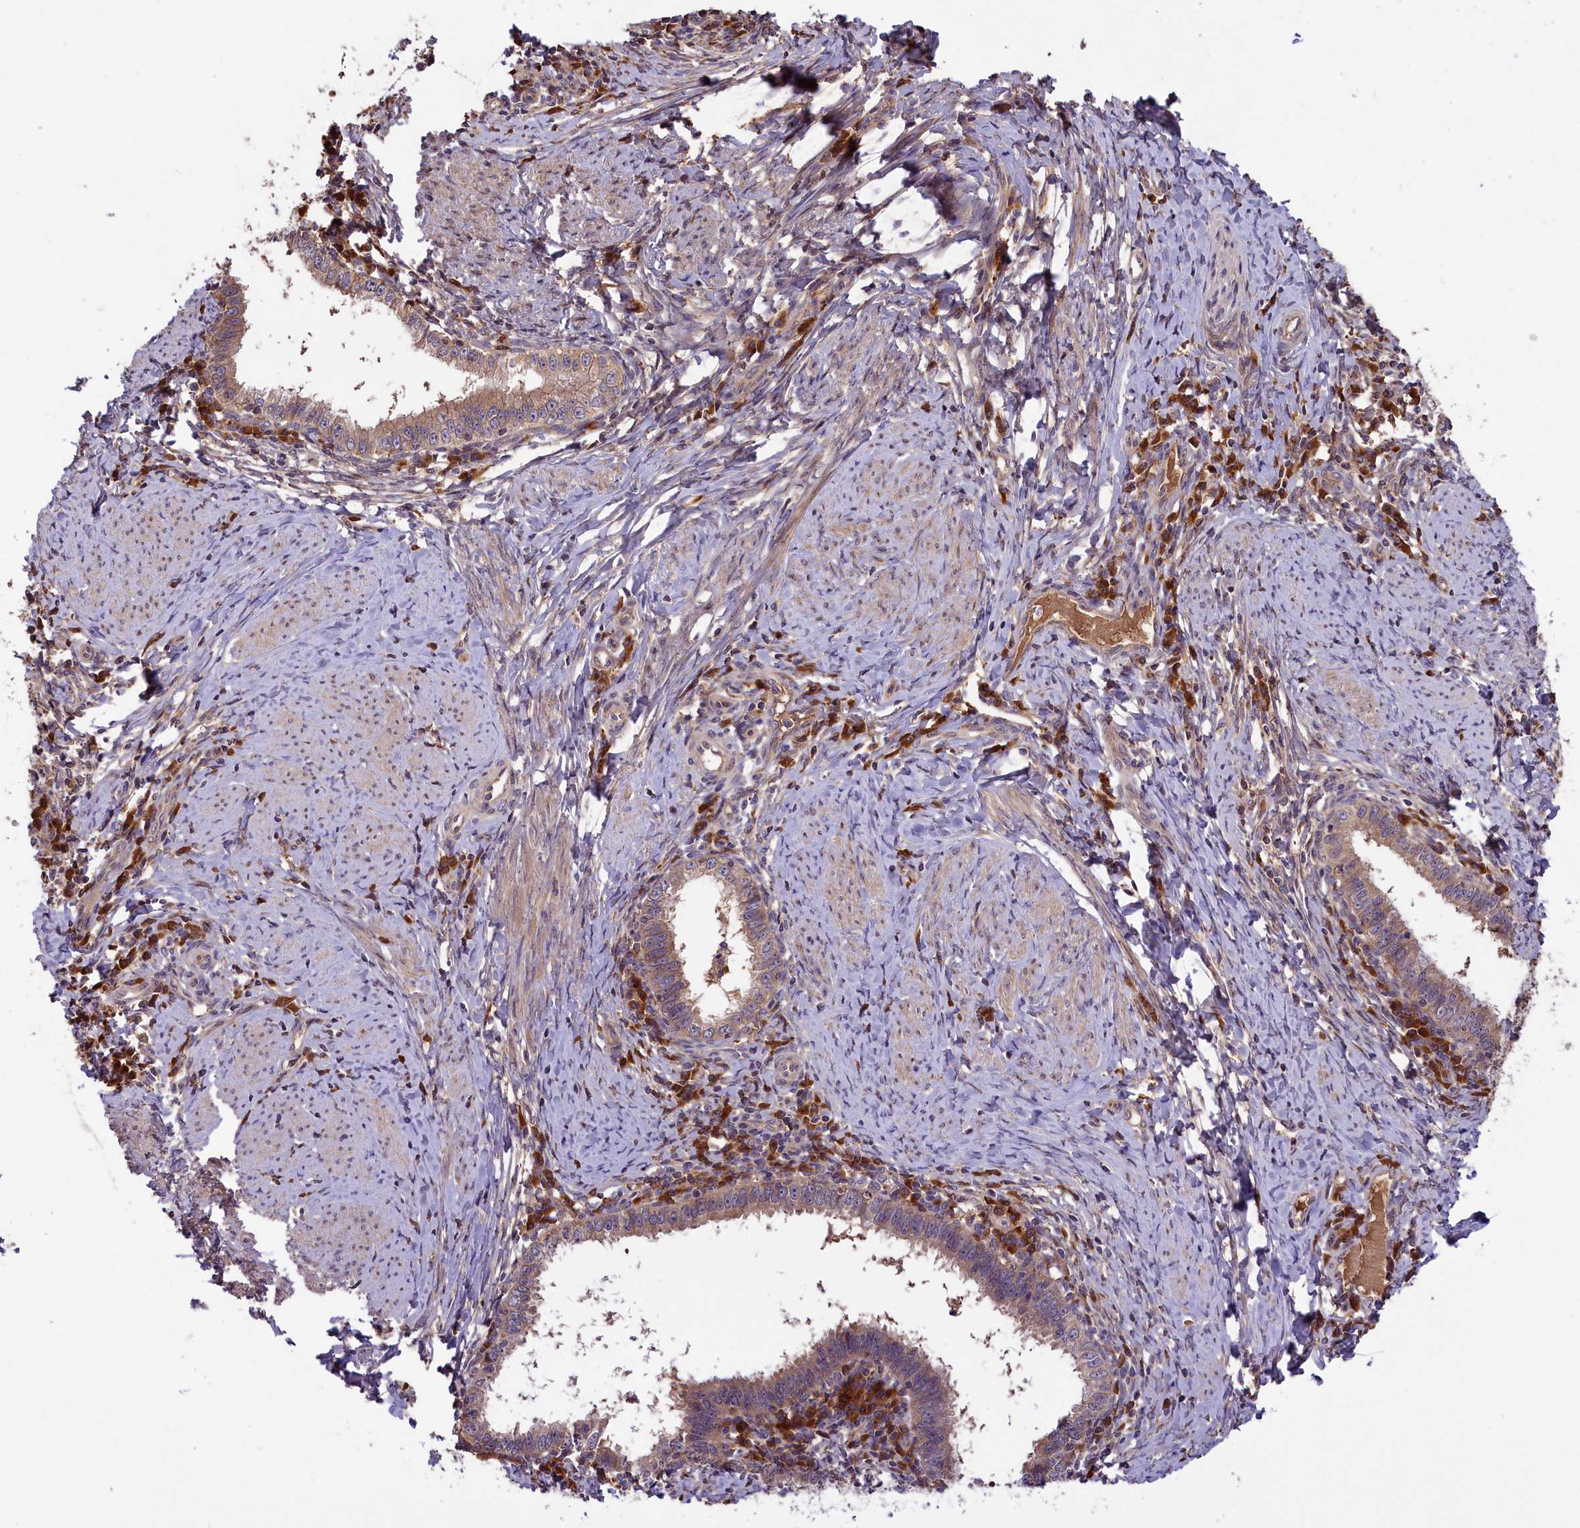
{"staining": {"intensity": "weak", "quantity": ">75%", "location": "cytoplasmic/membranous"}, "tissue": "cervical cancer", "cell_type": "Tumor cells", "image_type": "cancer", "snomed": [{"axis": "morphology", "description": "Adenocarcinoma, NOS"}, {"axis": "topography", "description": "Cervix"}], "caption": "The photomicrograph displays immunohistochemical staining of cervical cancer (adenocarcinoma). There is weak cytoplasmic/membranous staining is seen in about >75% of tumor cells.", "gene": "SETD6", "patient": {"sex": "female", "age": 36}}